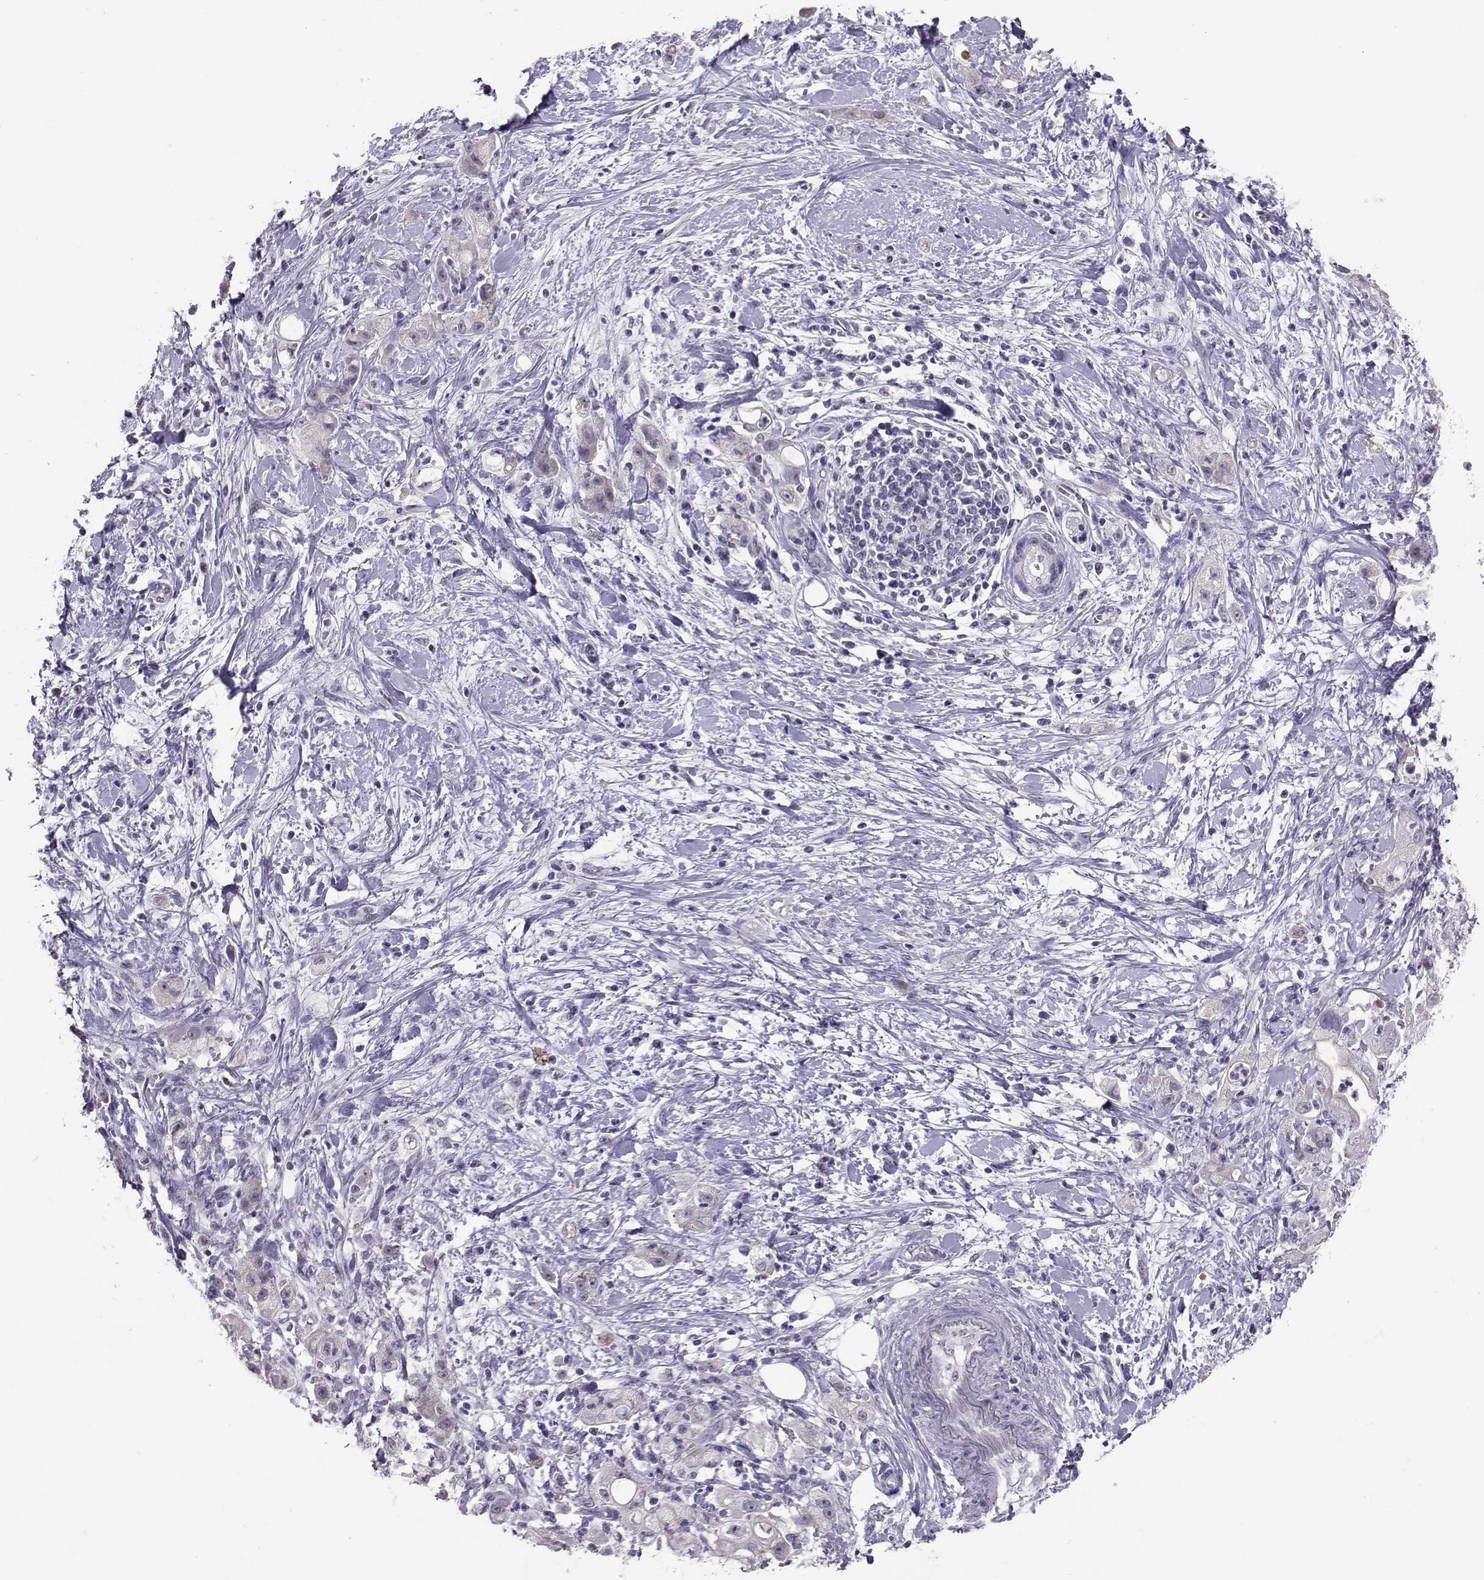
{"staining": {"intensity": "negative", "quantity": "none", "location": "none"}, "tissue": "stomach cancer", "cell_type": "Tumor cells", "image_type": "cancer", "snomed": [{"axis": "morphology", "description": "Adenocarcinoma, NOS"}, {"axis": "topography", "description": "Stomach"}], "caption": "DAB immunohistochemical staining of adenocarcinoma (stomach) exhibits no significant expression in tumor cells.", "gene": "DNAAF1", "patient": {"sex": "male", "age": 58}}